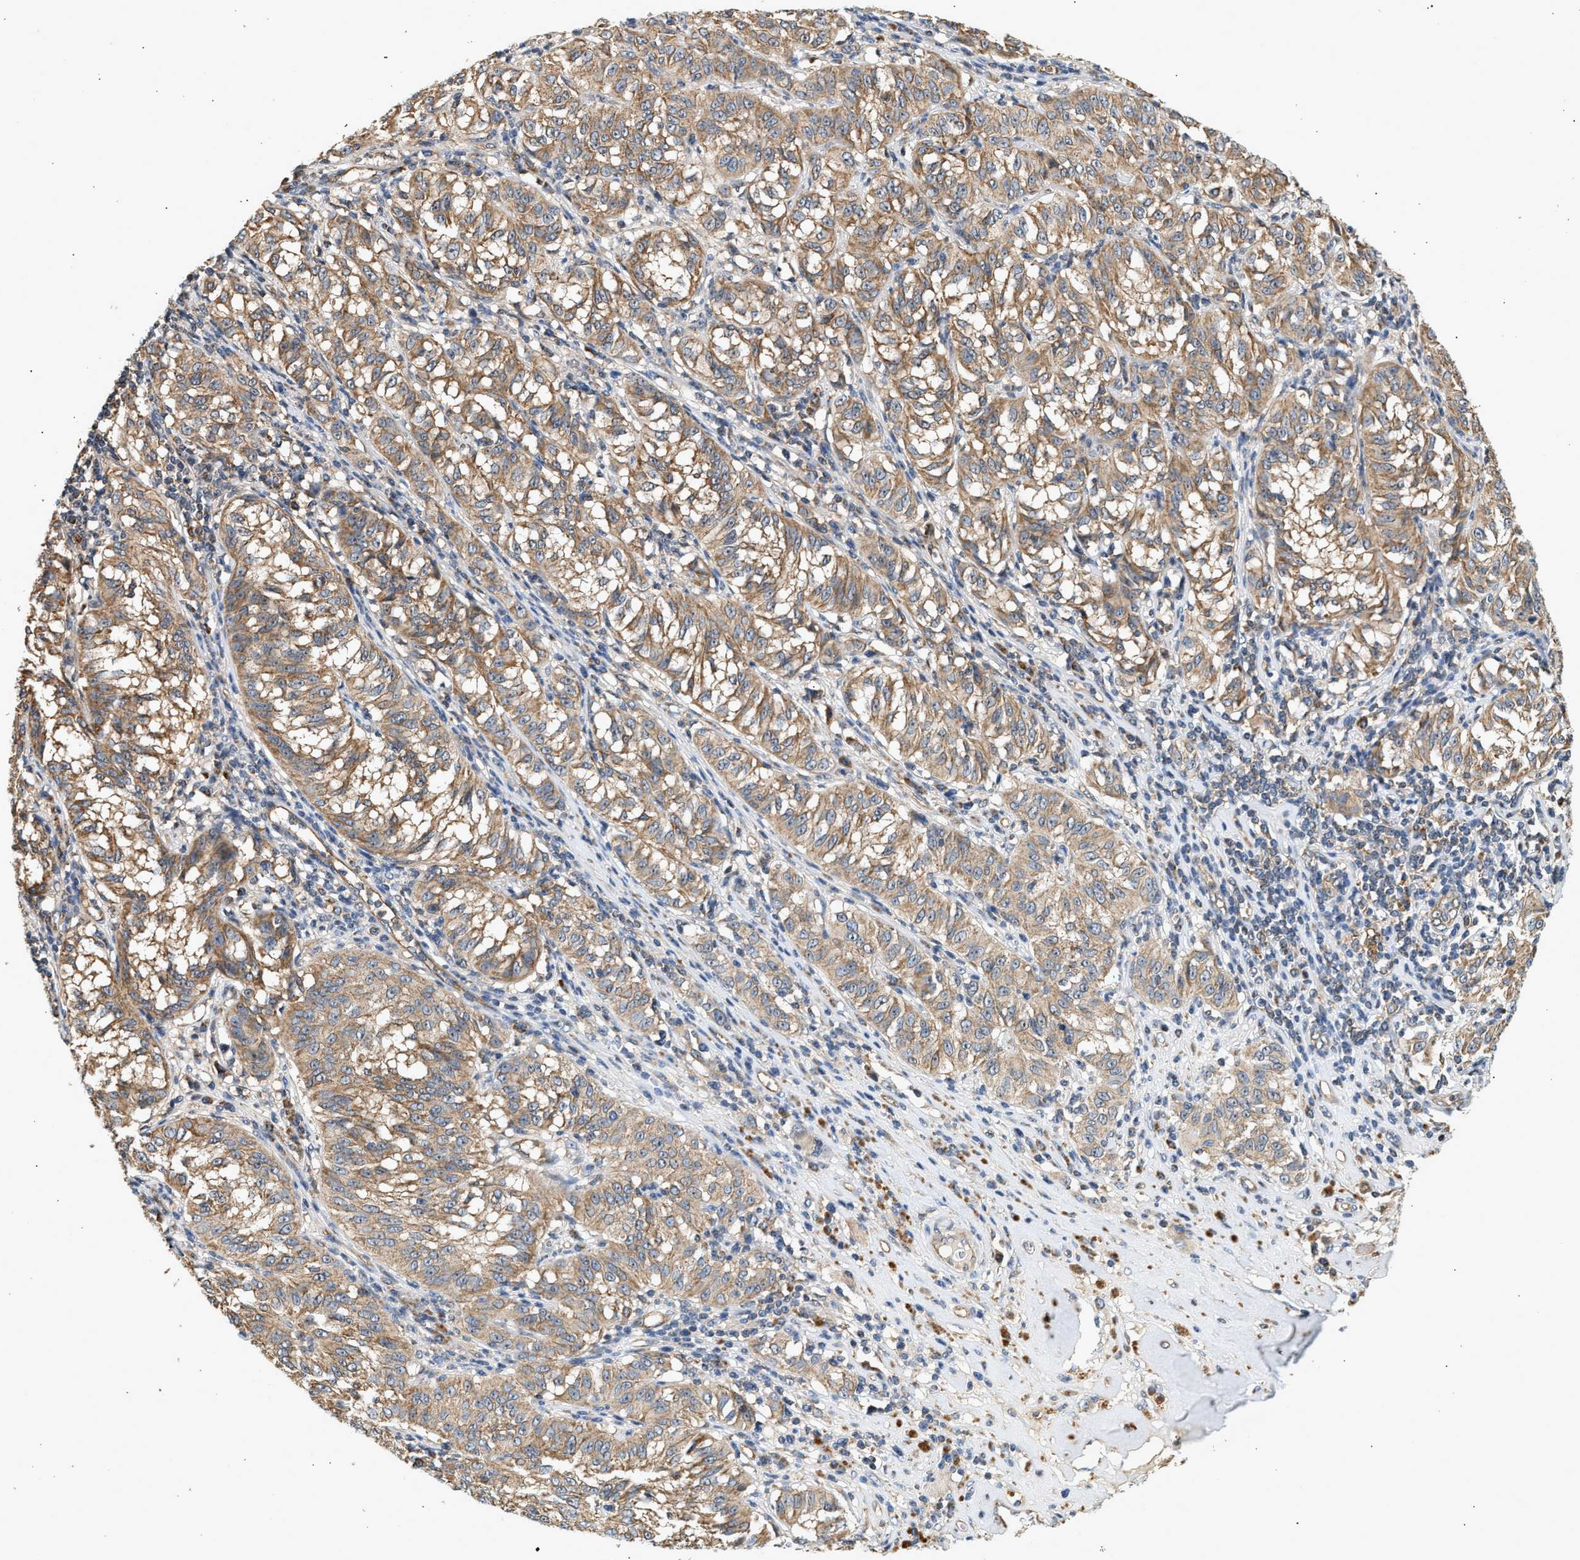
{"staining": {"intensity": "moderate", "quantity": ">75%", "location": "cytoplasmic/membranous"}, "tissue": "melanoma", "cell_type": "Tumor cells", "image_type": "cancer", "snomed": [{"axis": "morphology", "description": "Malignant melanoma, NOS"}, {"axis": "topography", "description": "Skin"}], "caption": "A high-resolution photomicrograph shows IHC staining of malignant melanoma, which shows moderate cytoplasmic/membranous positivity in about >75% of tumor cells.", "gene": "DUSP14", "patient": {"sex": "female", "age": 72}}